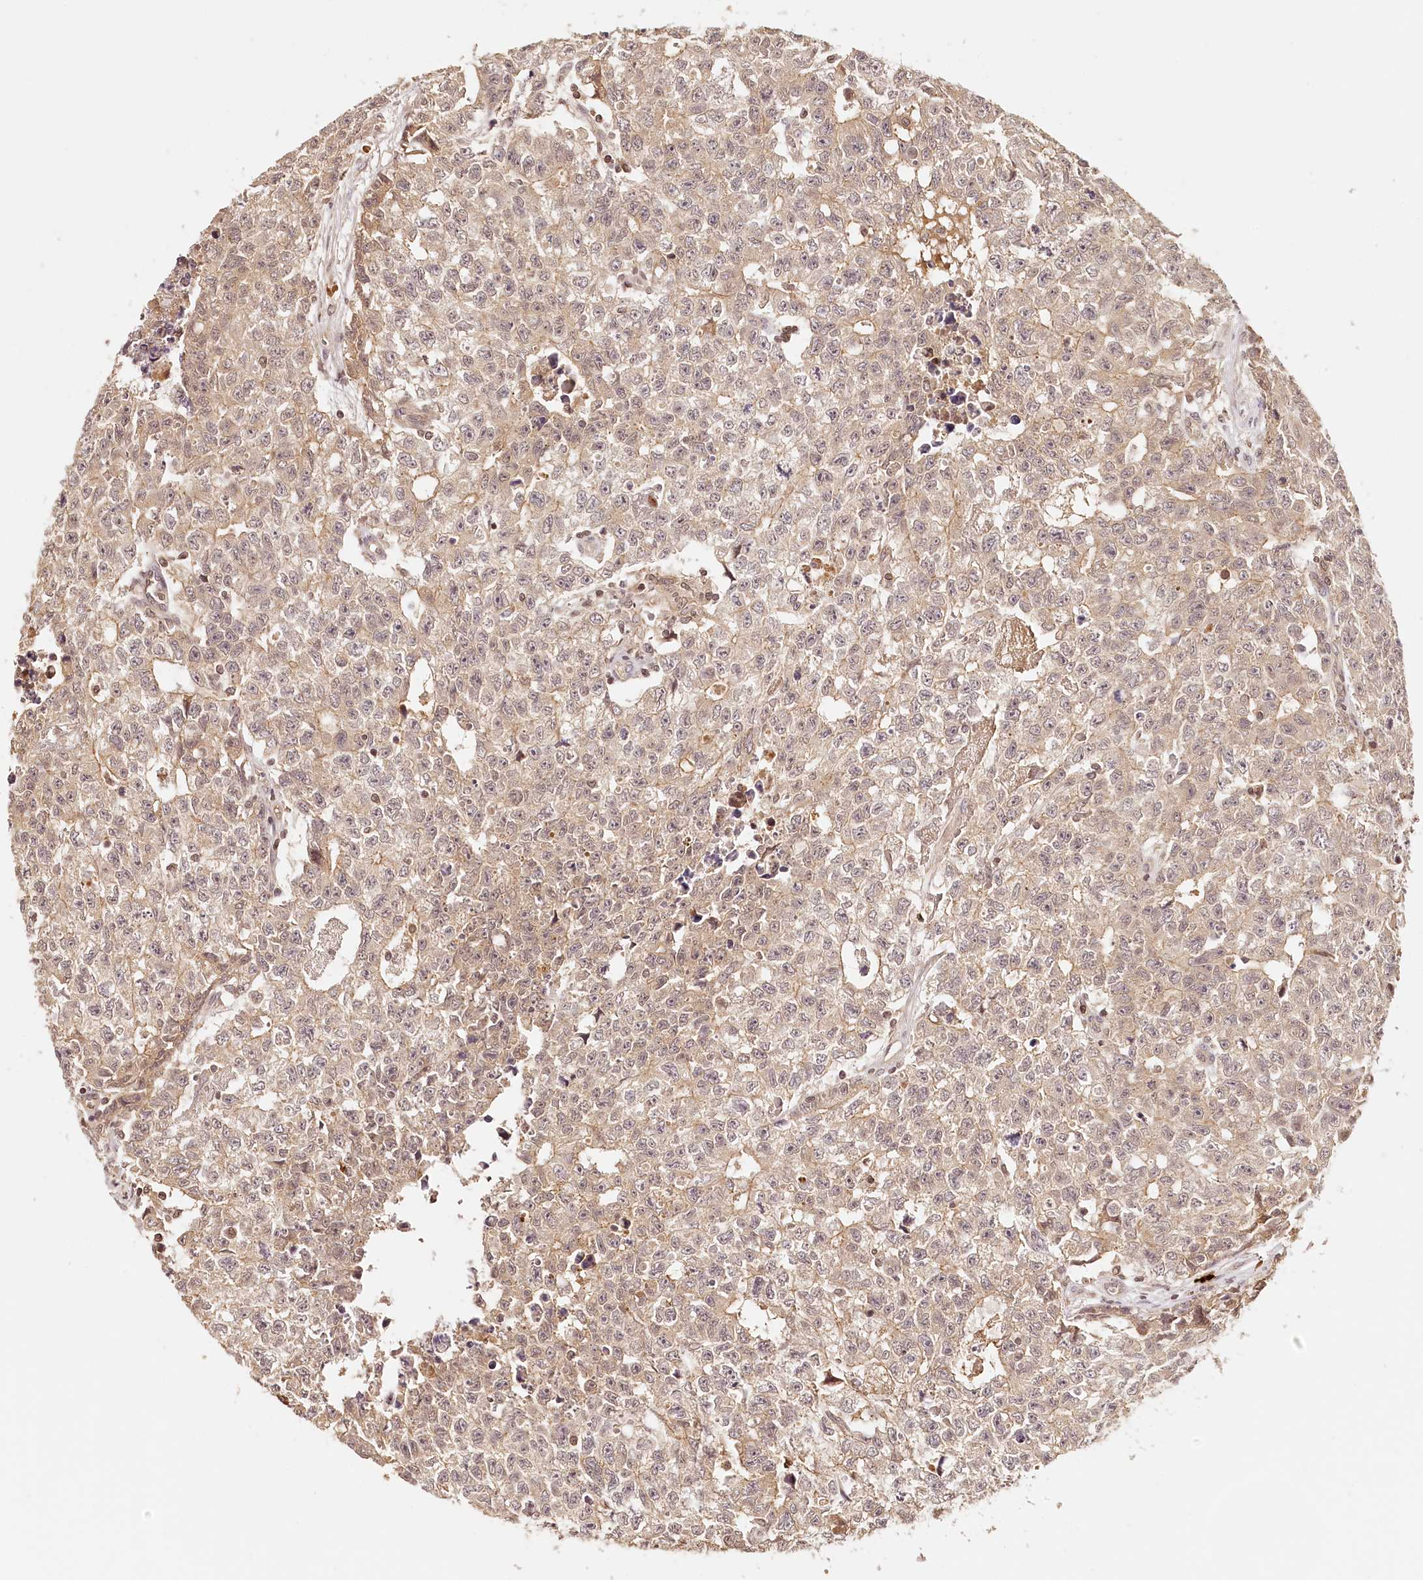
{"staining": {"intensity": "weak", "quantity": "<25%", "location": "cytoplasmic/membranous"}, "tissue": "testis cancer", "cell_type": "Tumor cells", "image_type": "cancer", "snomed": [{"axis": "morphology", "description": "Carcinoma, Embryonal, NOS"}, {"axis": "topography", "description": "Testis"}], "caption": "DAB immunohistochemical staining of human testis cancer (embryonal carcinoma) demonstrates no significant positivity in tumor cells.", "gene": "SYNGR1", "patient": {"sex": "male", "age": 28}}